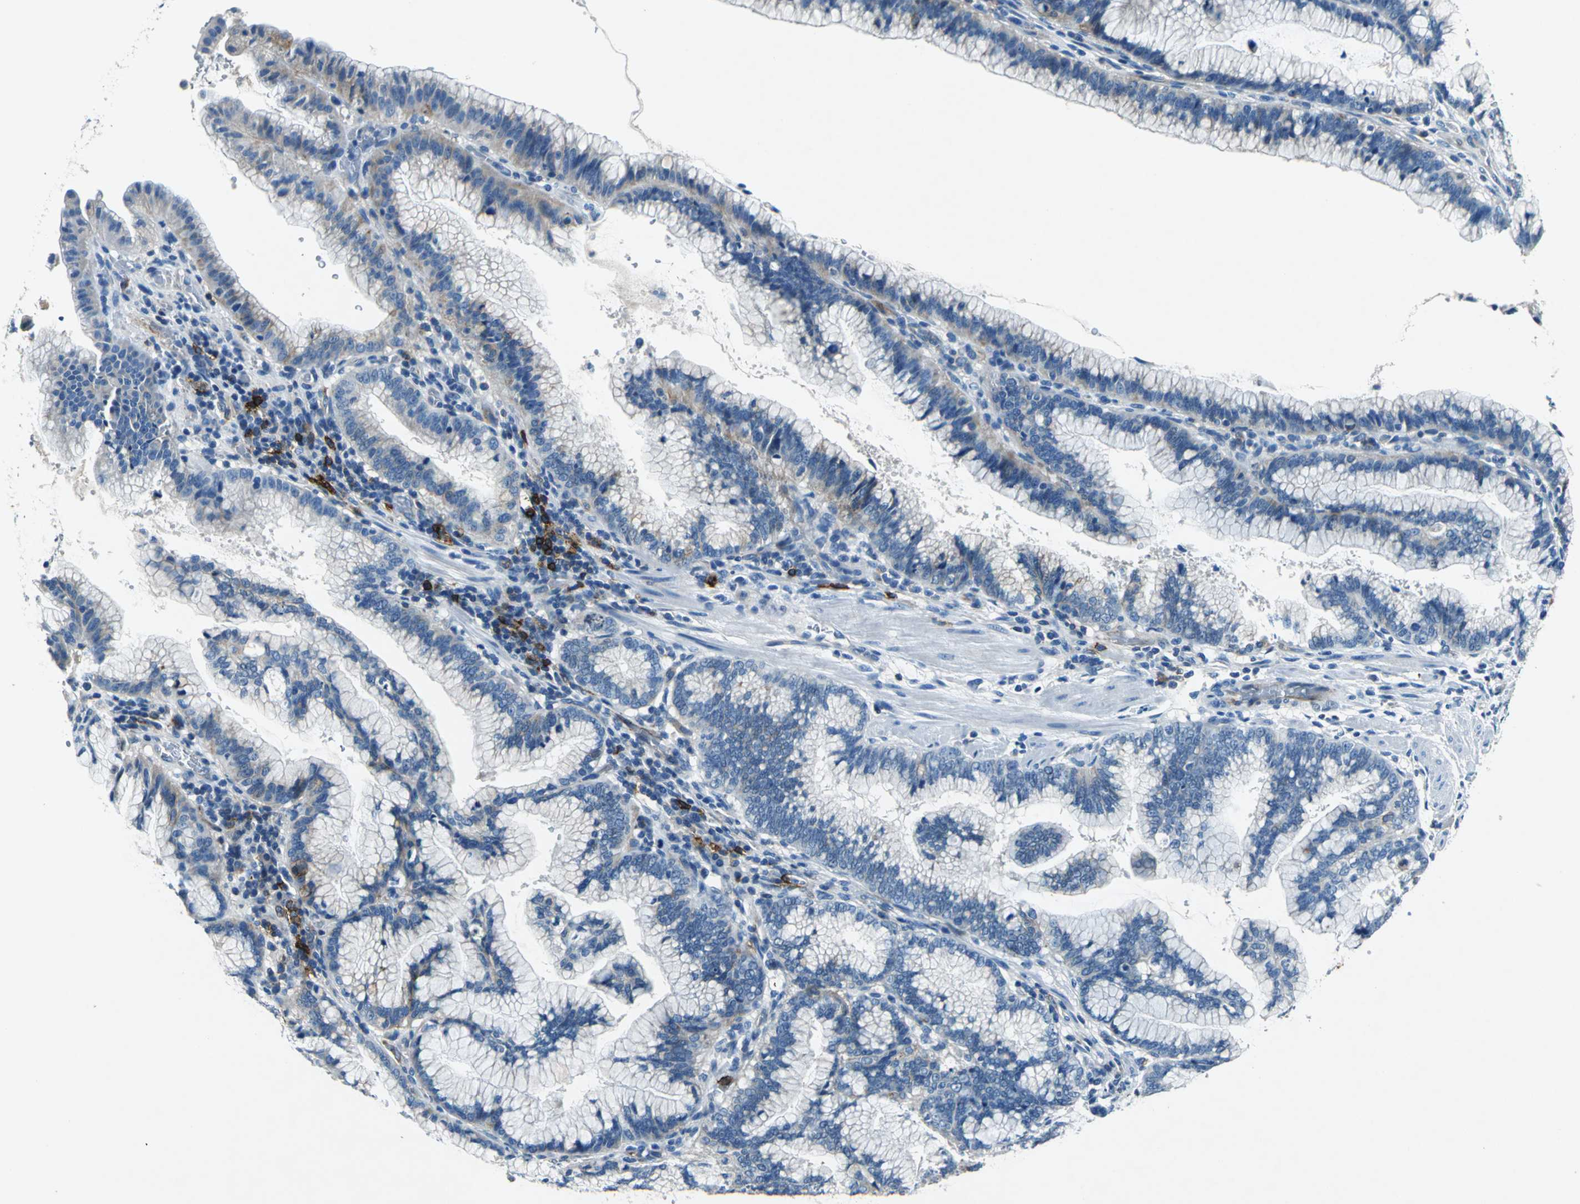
{"staining": {"intensity": "moderate", "quantity": "25%-75%", "location": "cytoplasmic/membranous"}, "tissue": "pancreatic cancer", "cell_type": "Tumor cells", "image_type": "cancer", "snomed": [{"axis": "morphology", "description": "Adenocarcinoma, NOS"}, {"axis": "topography", "description": "Pancreas"}], "caption": "The histopathology image exhibits immunohistochemical staining of pancreatic adenocarcinoma. There is moderate cytoplasmic/membranous staining is seen in approximately 25%-75% of tumor cells.", "gene": "RPS13", "patient": {"sex": "female", "age": 64}}